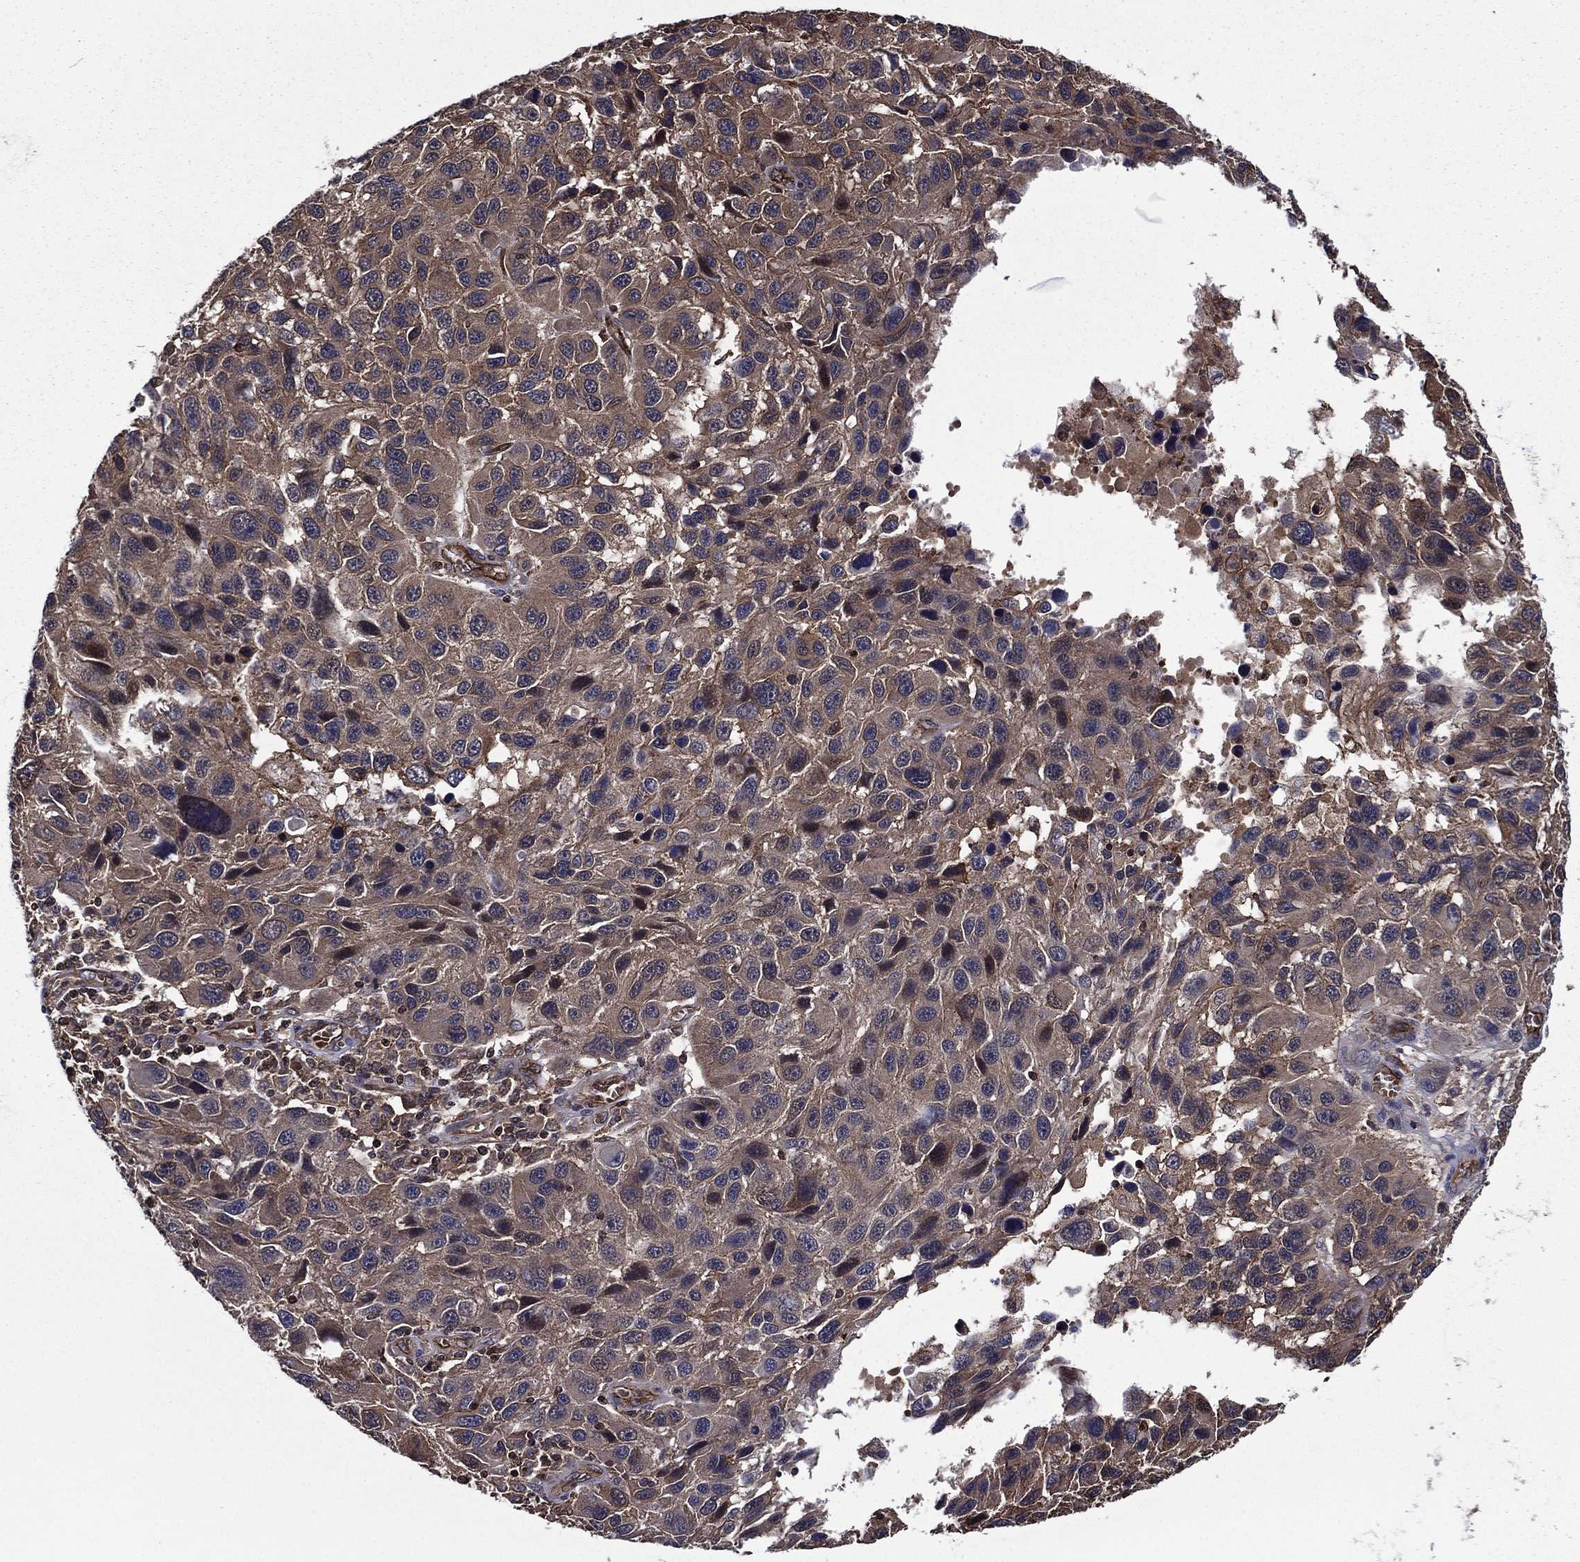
{"staining": {"intensity": "weak", "quantity": "<25%", "location": "cytoplasmic/membranous"}, "tissue": "melanoma", "cell_type": "Tumor cells", "image_type": "cancer", "snomed": [{"axis": "morphology", "description": "Malignant melanoma, NOS"}, {"axis": "topography", "description": "Skin"}], "caption": "There is no significant staining in tumor cells of malignant melanoma.", "gene": "PLPP3", "patient": {"sex": "male", "age": 53}}